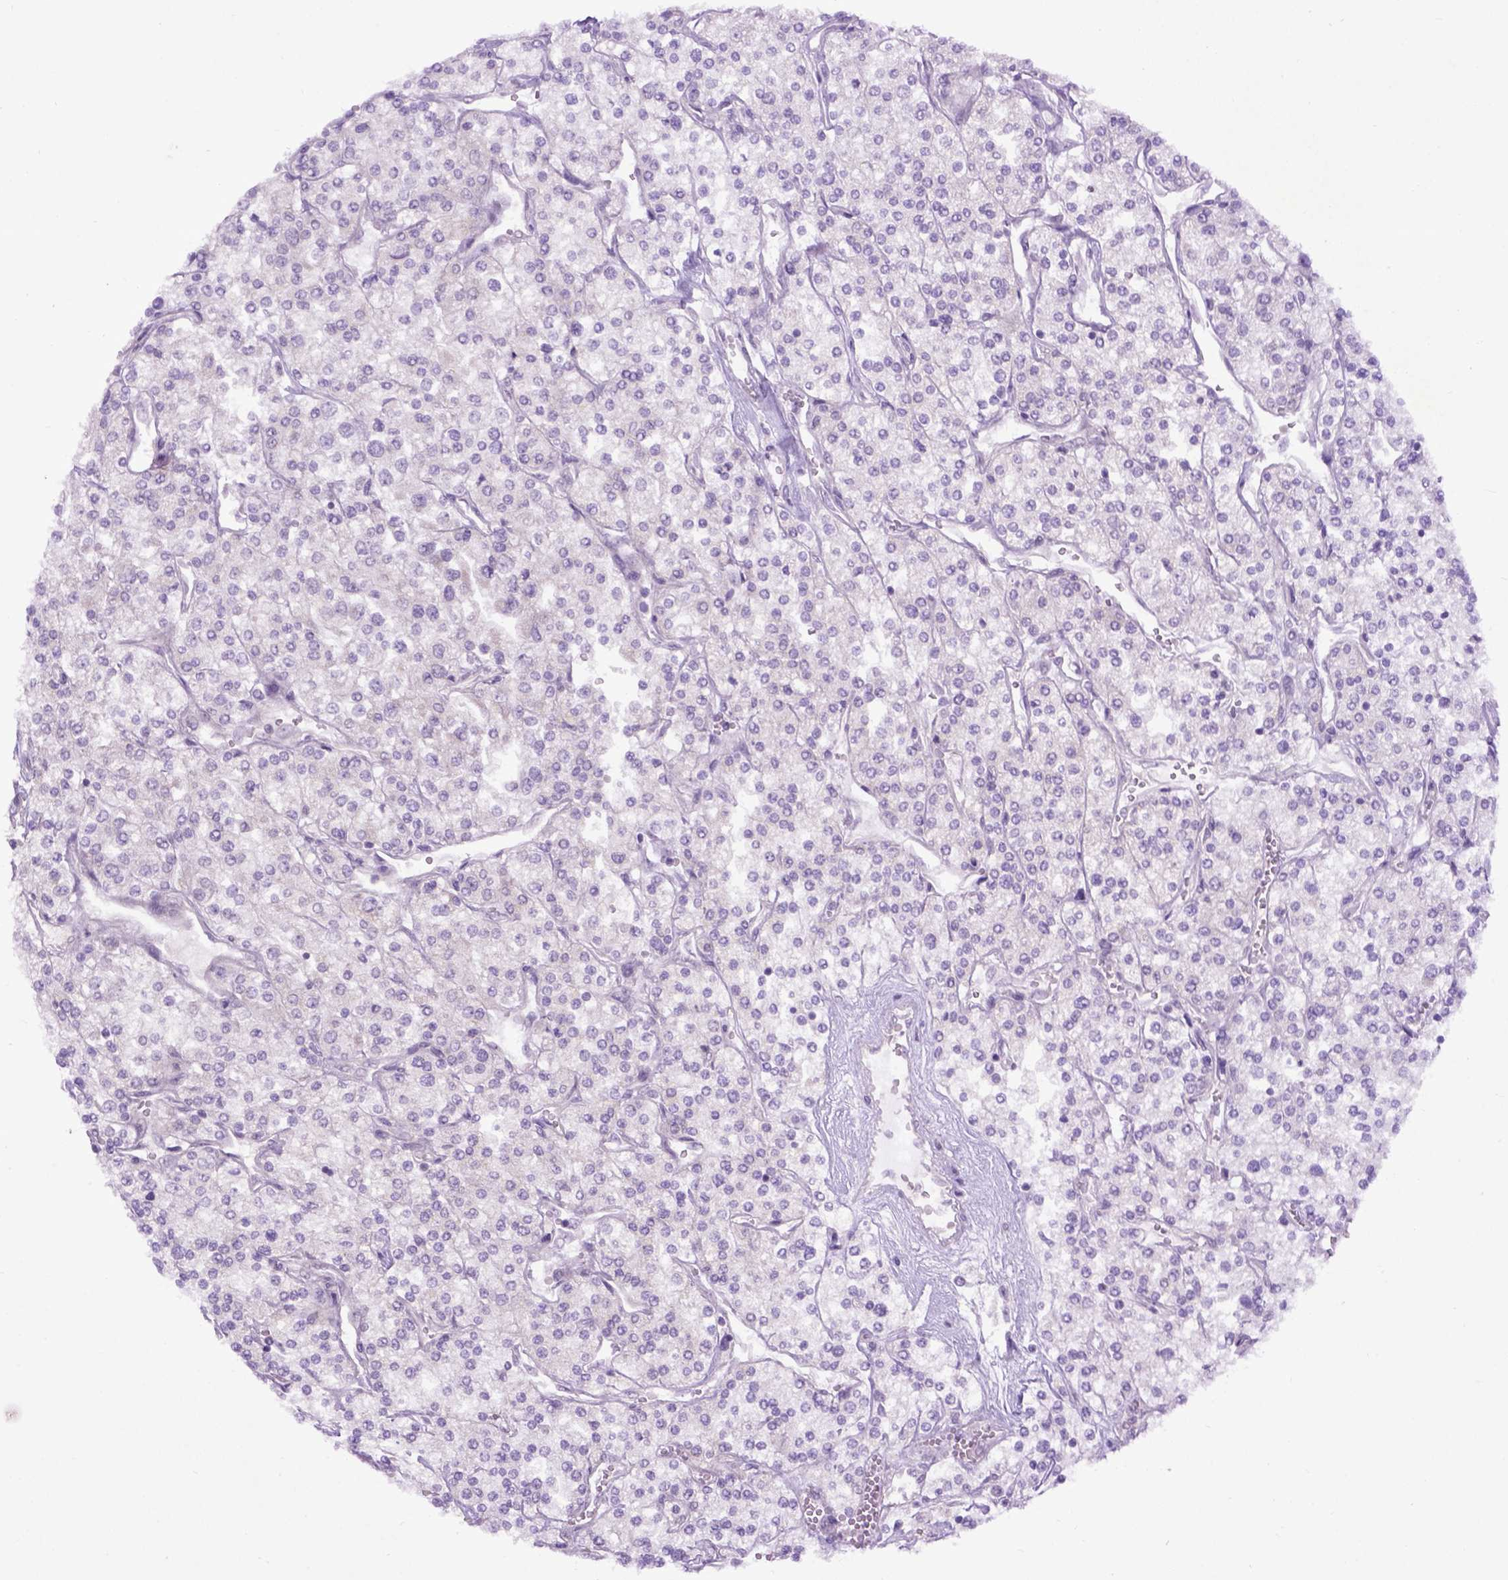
{"staining": {"intensity": "negative", "quantity": "none", "location": "none"}, "tissue": "renal cancer", "cell_type": "Tumor cells", "image_type": "cancer", "snomed": [{"axis": "morphology", "description": "Adenocarcinoma, NOS"}, {"axis": "topography", "description": "Kidney"}], "caption": "Immunohistochemistry photomicrograph of neoplastic tissue: human renal cancer (adenocarcinoma) stained with DAB exhibits no significant protein expression in tumor cells.", "gene": "EMILIN3", "patient": {"sex": "male", "age": 80}}